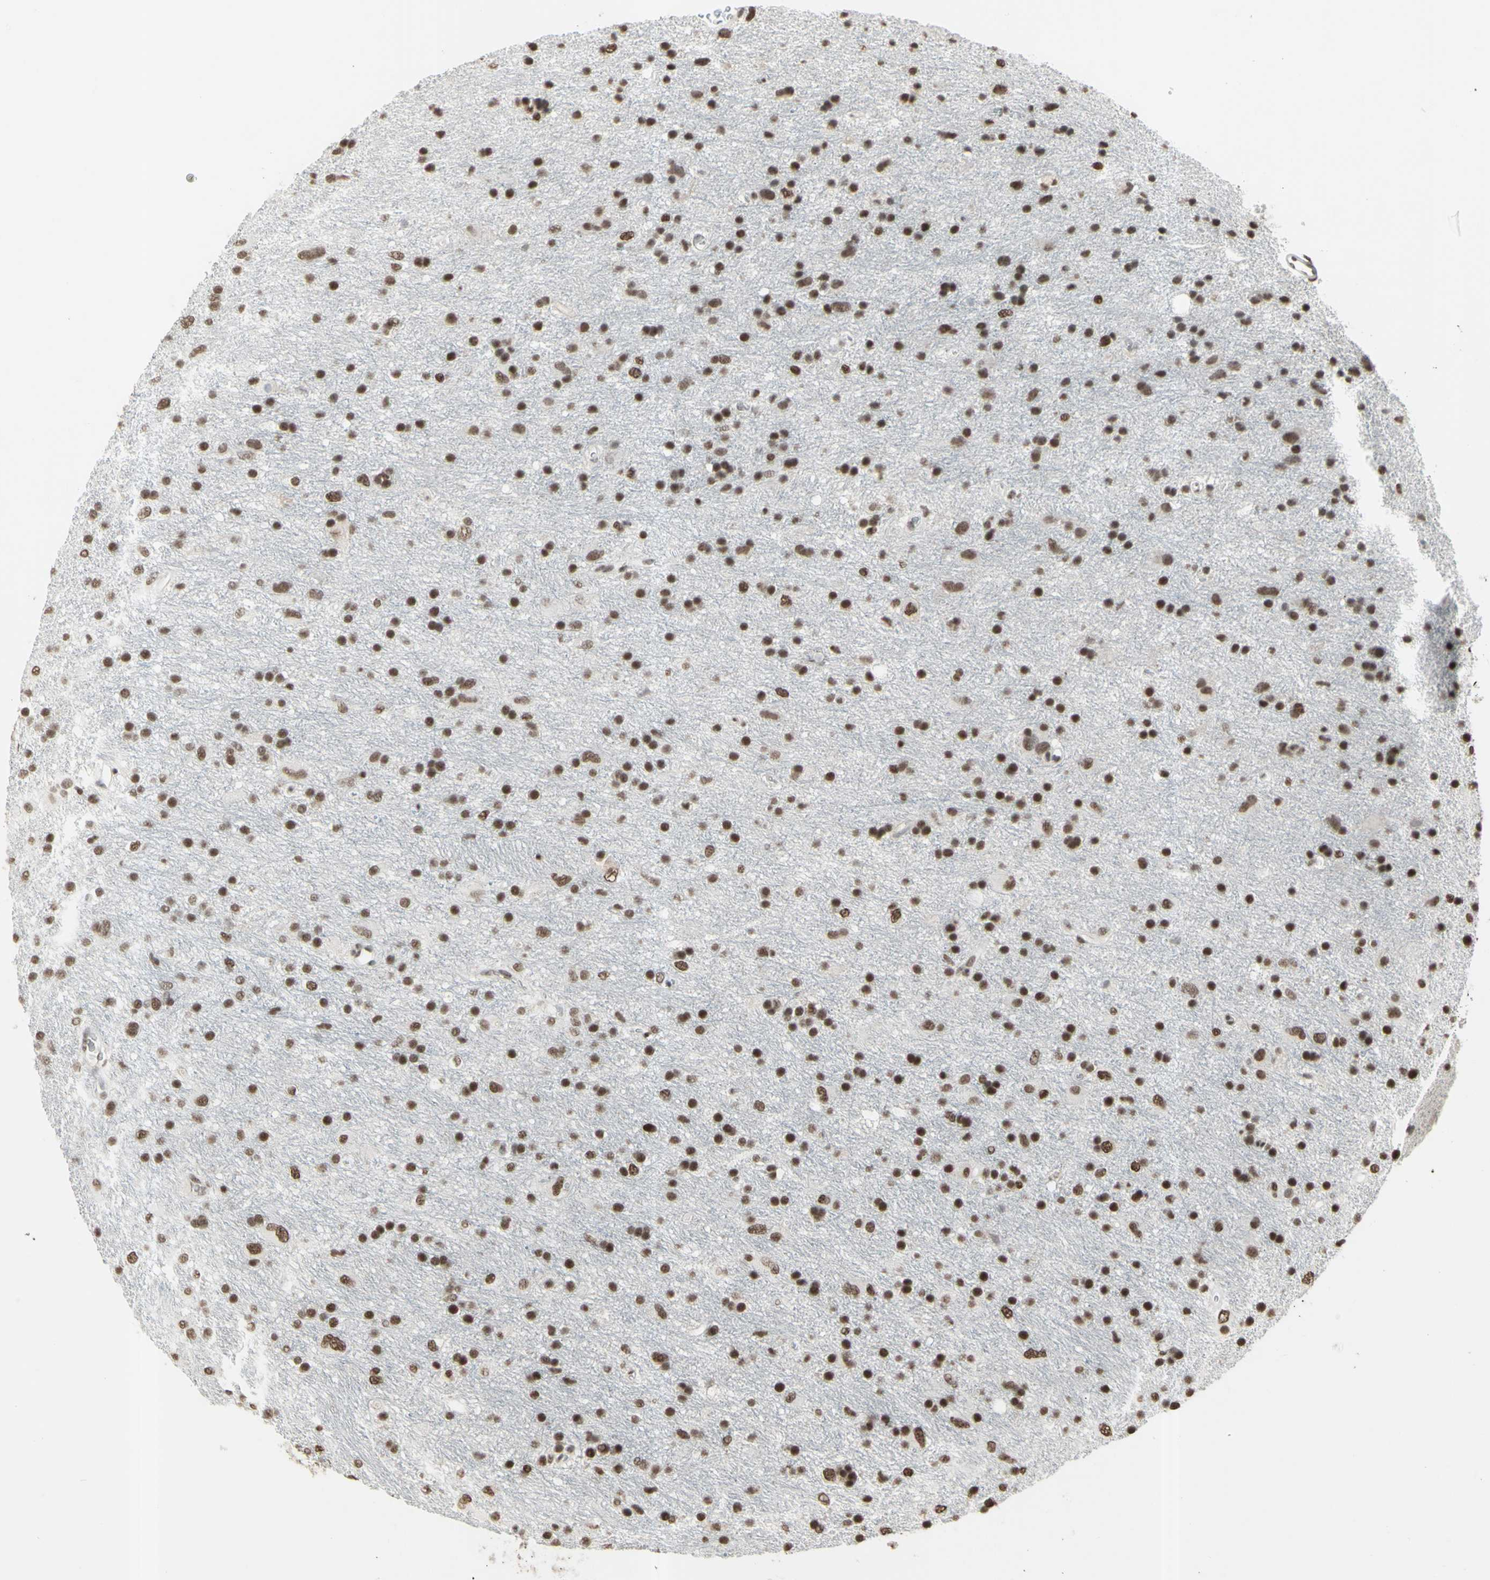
{"staining": {"intensity": "strong", "quantity": ">75%", "location": "nuclear"}, "tissue": "glioma", "cell_type": "Tumor cells", "image_type": "cancer", "snomed": [{"axis": "morphology", "description": "Glioma, malignant, Low grade"}, {"axis": "topography", "description": "Brain"}], "caption": "The immunohistochemical stain highlights strong nuclear positivity in tumor cells of malignant low-grade glioma tissue.", "gene": "TRIM28", "patient": {"sex": "male", "age": 77}}